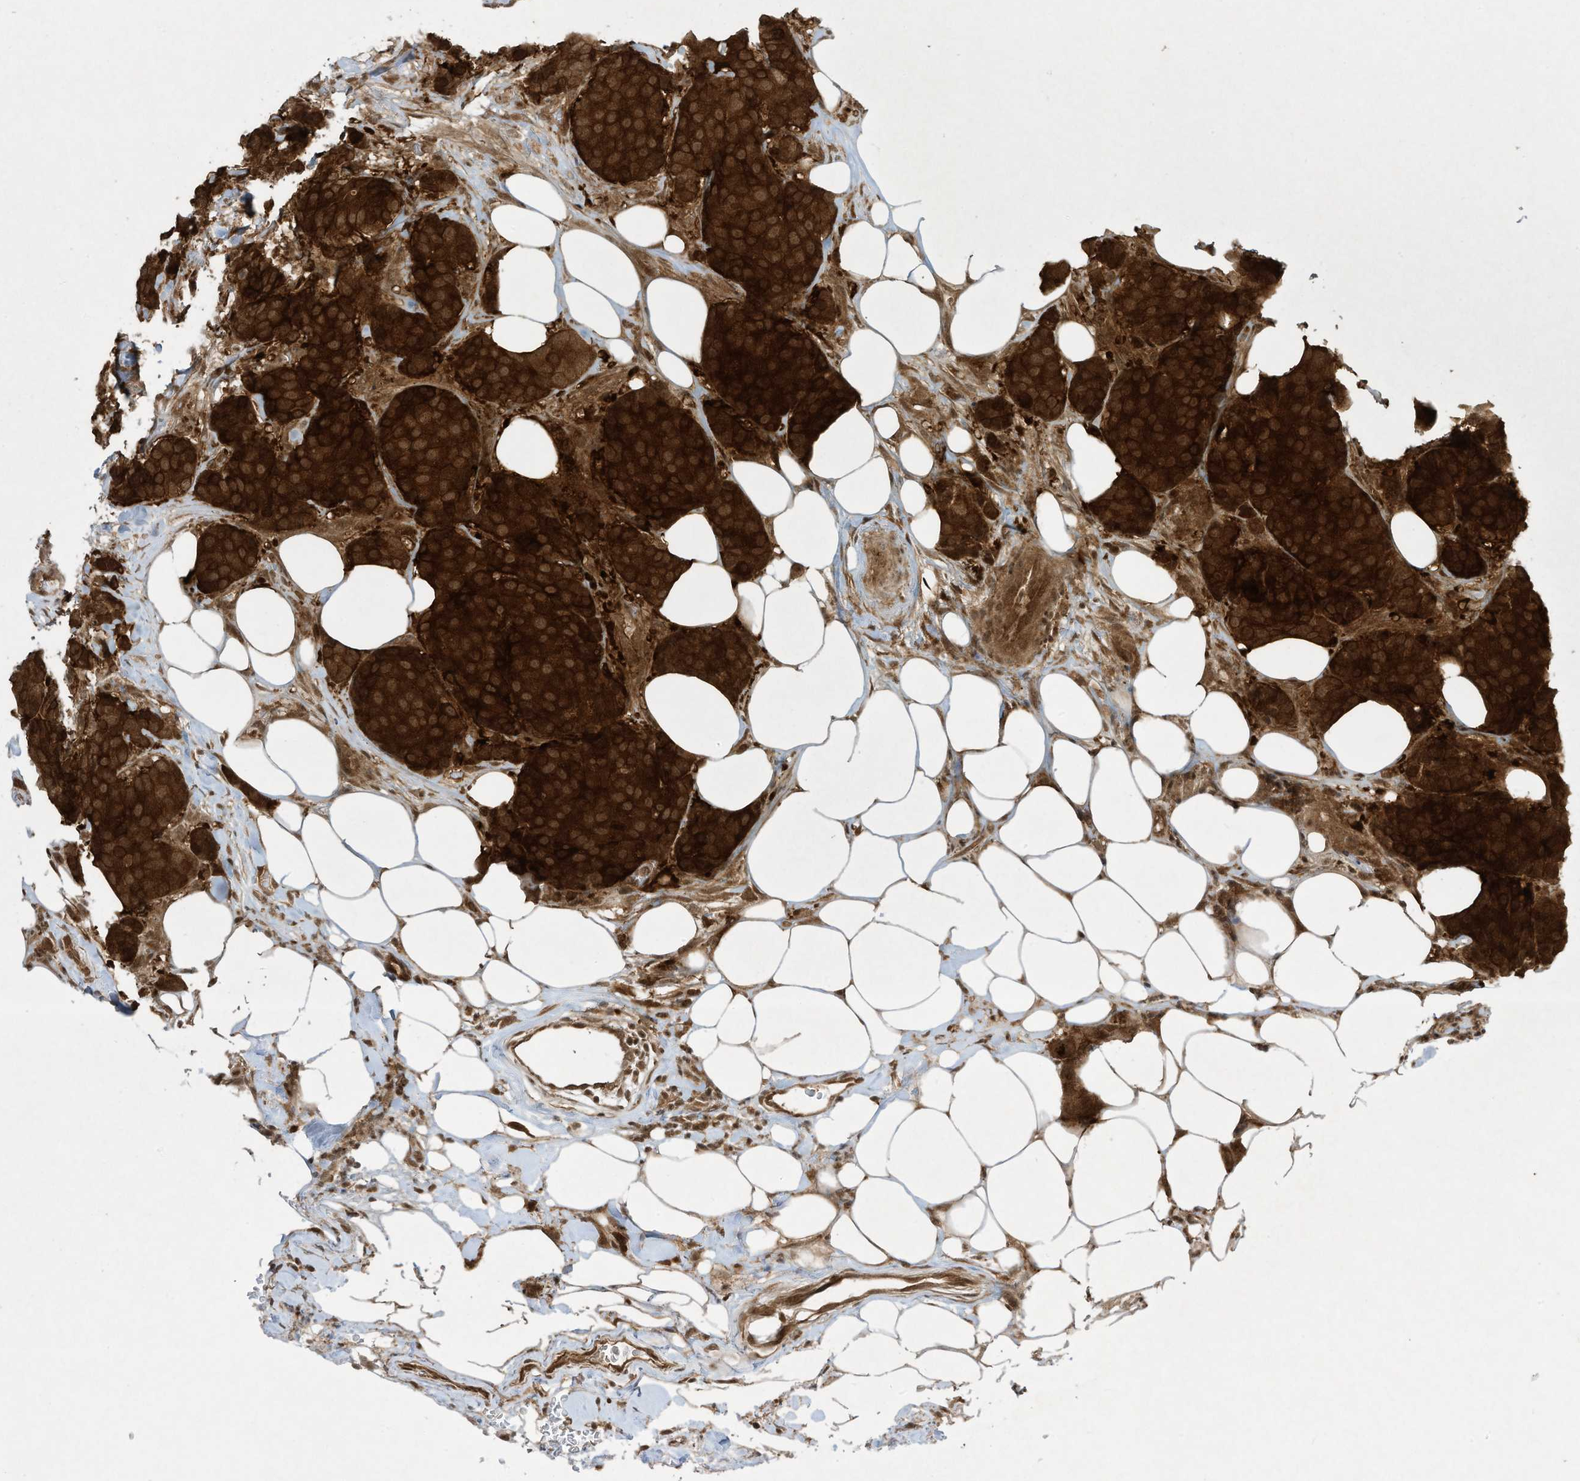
{"staining": {"intensity": "strong", "quantity": ">75%", "location": "cytoplasmic/membranous"}, "tissue": "breast cancer", "cell_type": "Tumor cells", "image_type": "cancer", "snomed": [{"axis": "morphology", "description": "Duct carcinoma"}, {"axis": "topography", "description": "Breast"}], "caption": "Immunohistochemistry (IHC) (DAB (3,3'-diaminobenzidine)) staining of breast cancer (invasive ductal carcinoma) displays strong cytoplasmic/membranous protein staining in approximately >75% of tumor cells.", "gene": "CERT1", "patient": {"sex": "female", "age": 75}}